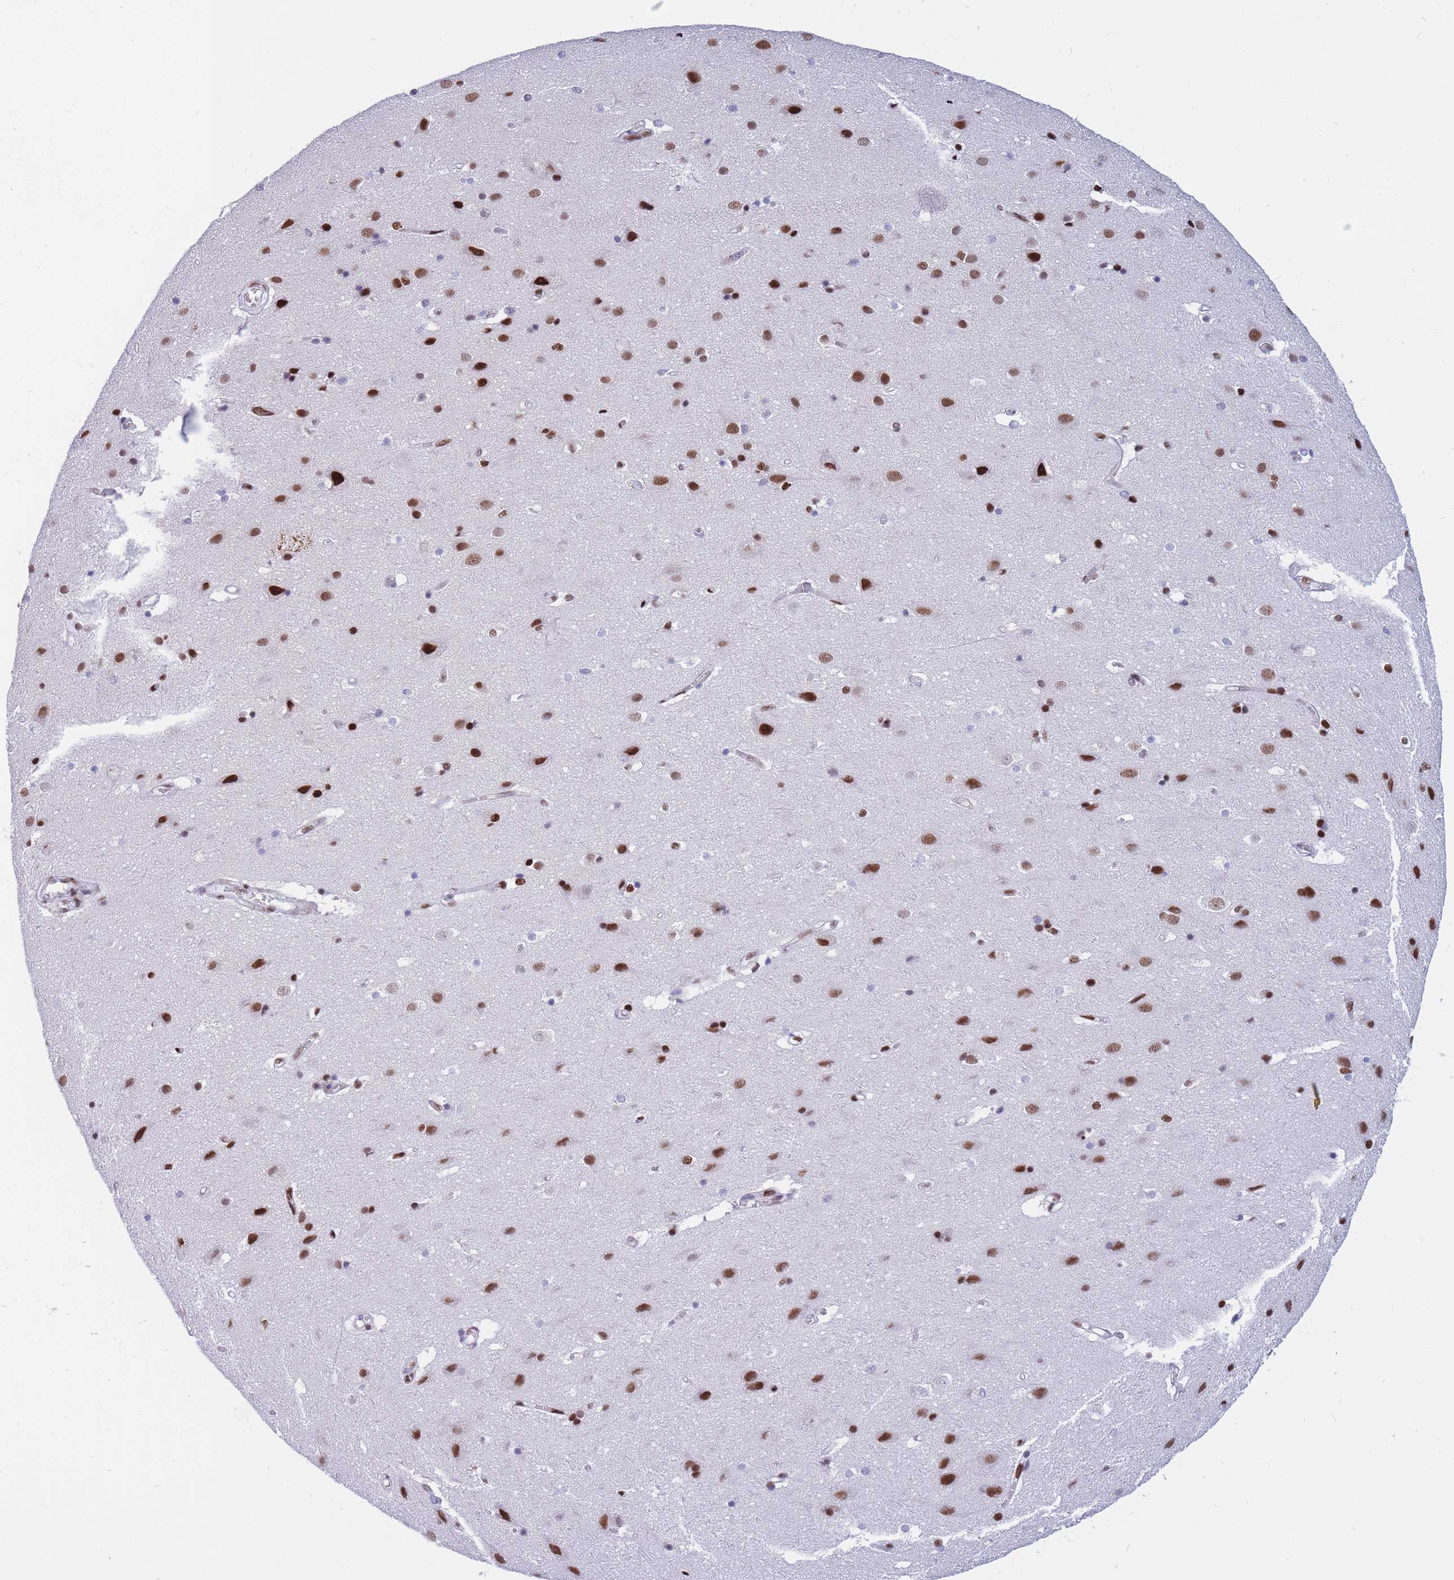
{"staining": {"intensity": "moderate", "quantity": "25%-75%", "location": "nuclear"}, "tissue": "cerebral cortex", "cell_type": "Endothelial cells", "image_type": "normal", "snomed": [{"axis": "morphology", "description": "Normal tissue, NOS"}, {"axis": "topography", "description": "Cerebral cortex"}], "caption": "Endothelial cells exhibit moderate nuclear staining in approximately 25%-75% of cells in normal cerebral cortex.", "gene": "NASP", "patient": {"sex": "male", "age": 54}}